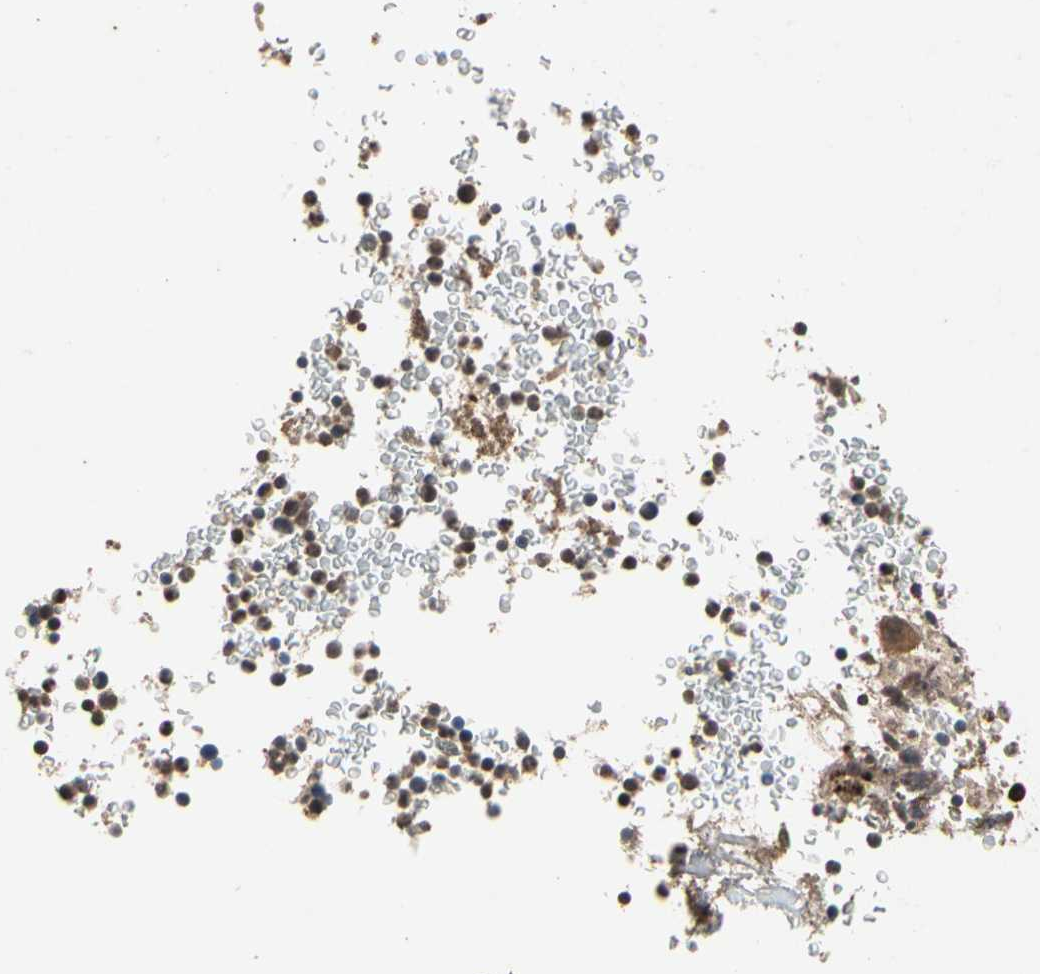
{"staining": {"intensity": "moderate", "quantity": "25%-75%", "location": "cytoplasmic/membranous,nuclear"}, "tissue": "bone marrow", "cell_type": "Hematopoietic cells", "image_type": "normal", "snomed": [{"axis": "morphology", "description": "Normal tissue, NOS"}, {"axis": "topography", "description": "Bone marrow"}], "caption": "This is a micrograph of immunohistochemistry staining of normal bone marrow, which shows moderate staining in the cytoplasmic/membranous,nuclear of hematopoietic cells.", "gene": "DPY19L3", "patient": {"sex": "male"}}